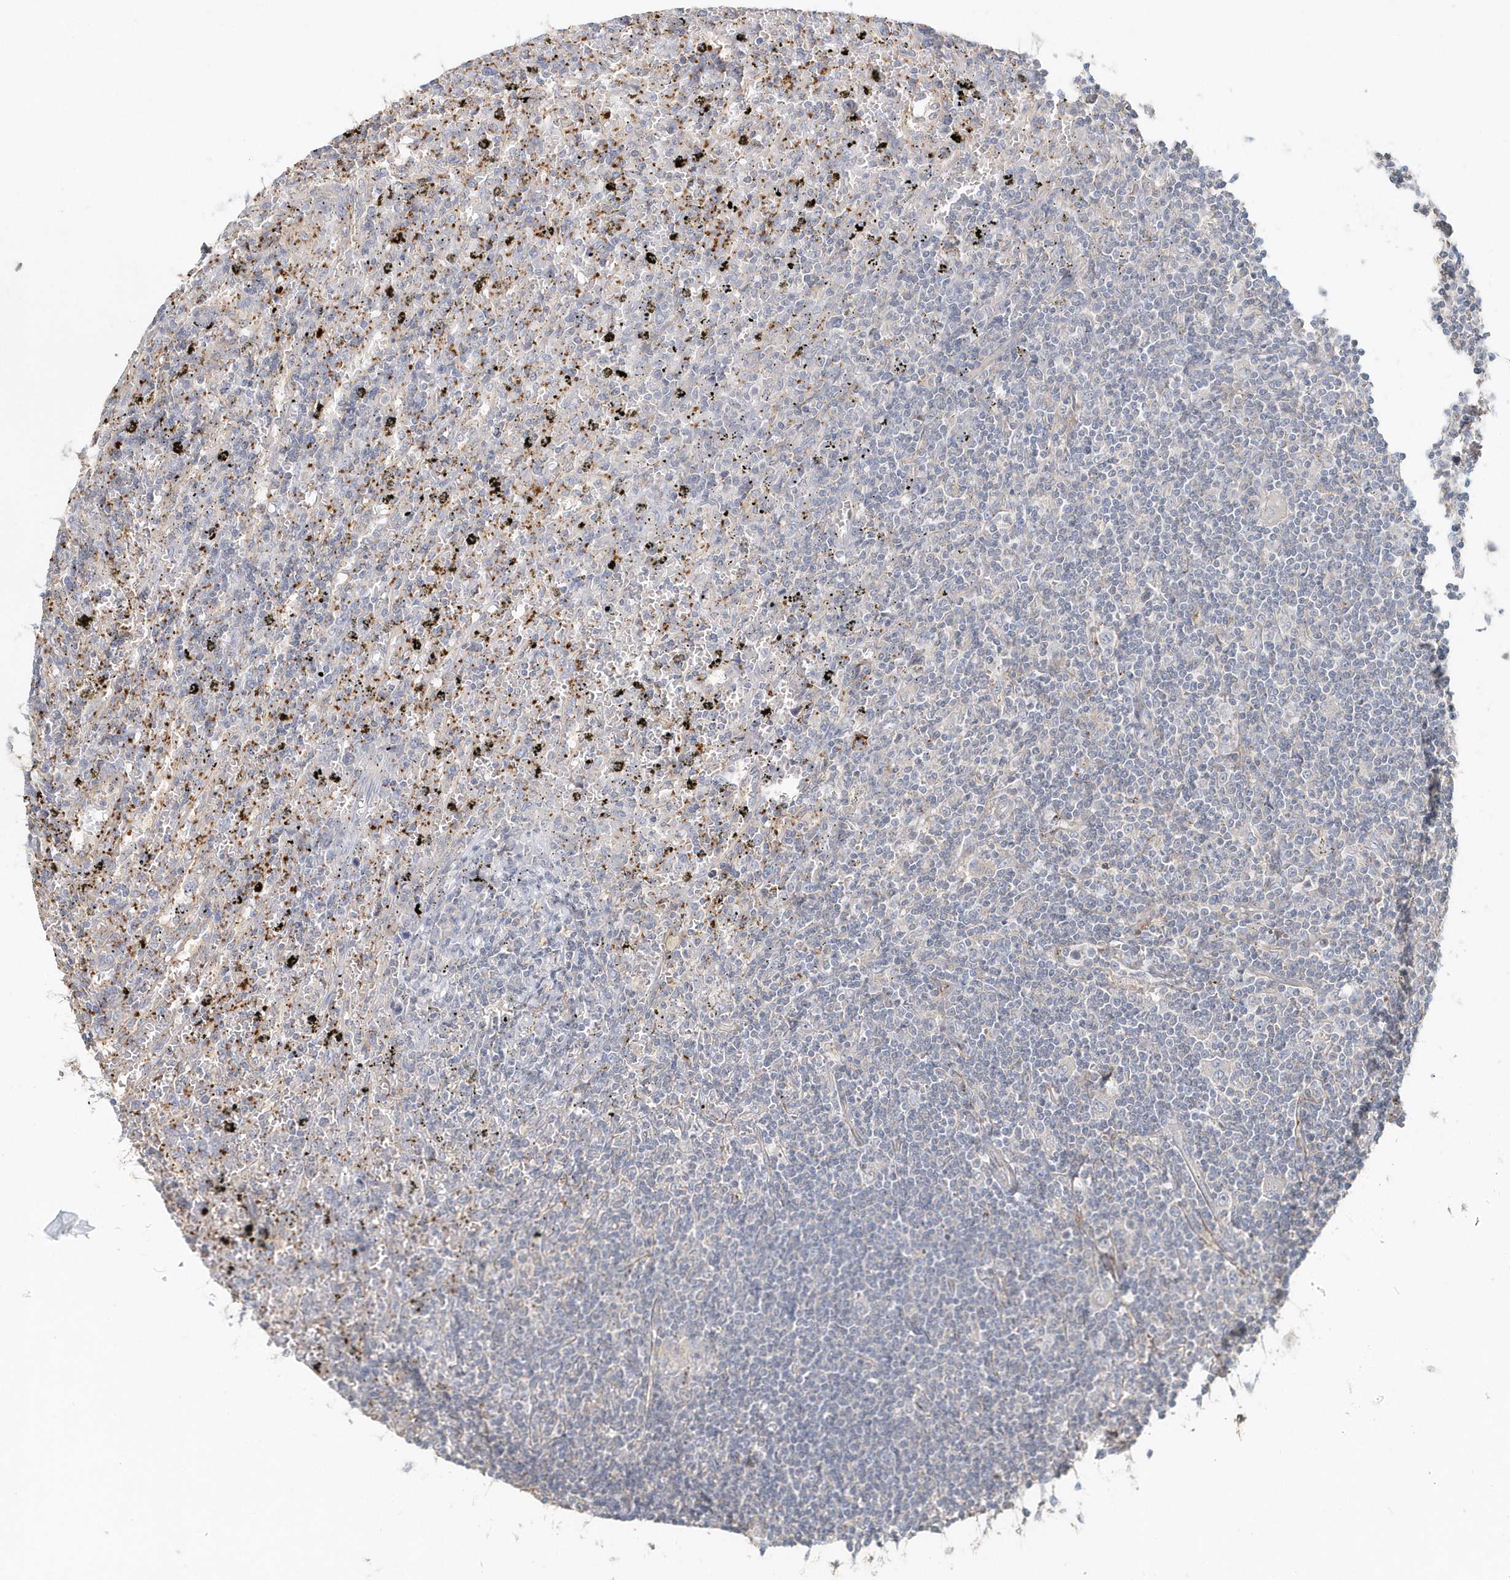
{"staining": {"intensity": "negative", "quantity": "none", "location": "none"}, "tissue": "lymphoma", "cell_type": "Tumor cells", "image_type": "cancer", "snomed": [{"axis": "morphology", "description": "Malignant lymphoma, non-Hodgkin's type, Low grade"}, {"axis": "topography", "description": "Spleen"}], "caption": "This is an IHC photomicrograph of lymphoma. There is no expression in tumor cells.", "gene": "MMRN1", "patient": {"sex": "male", "age": 76}}